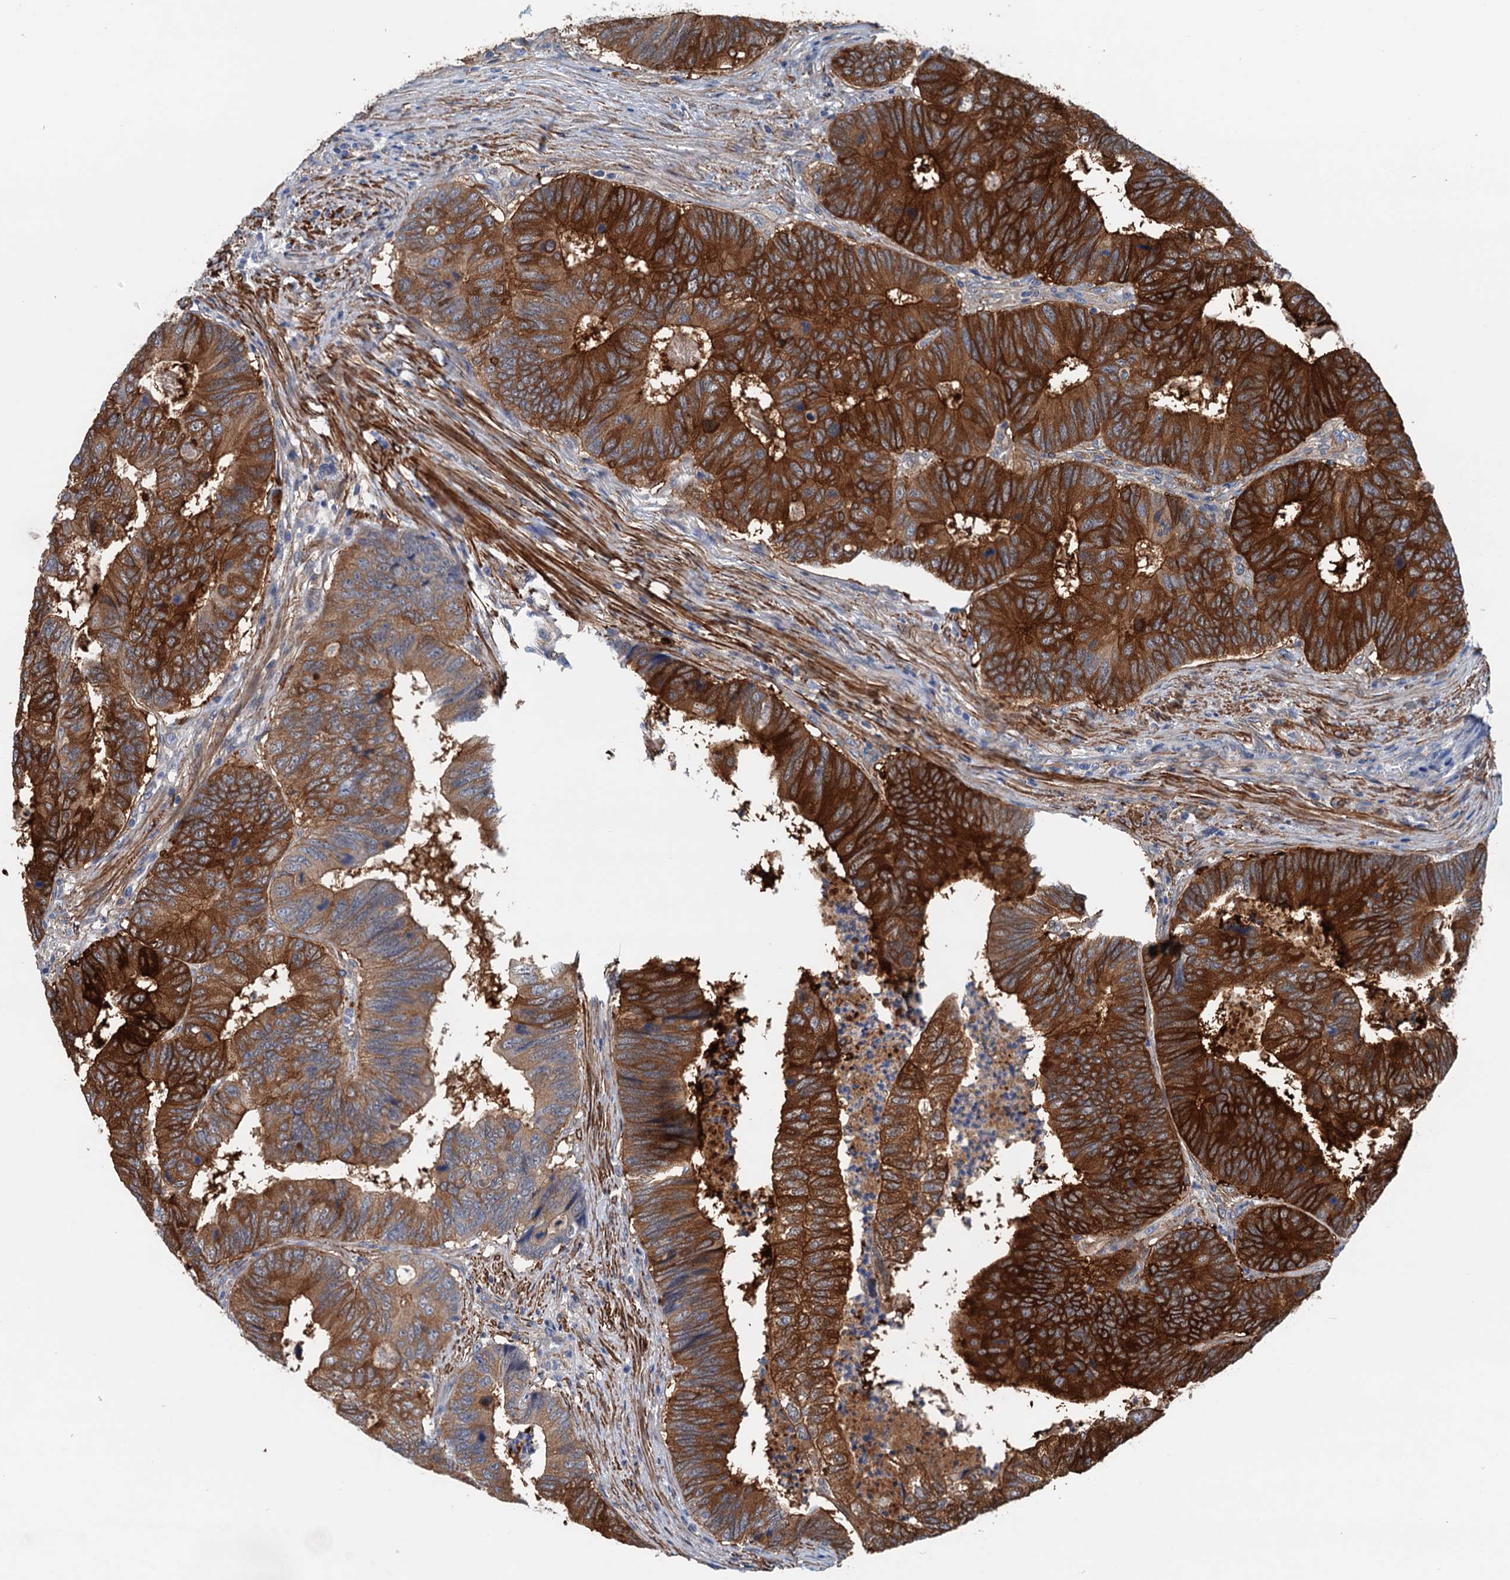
{"staining": {"intensity": "strong", "quantity": ">75%", "location": "cytoplasmic/membranous"}, "tissue": "colorectal cancer", "cell_type": "Tumor cells", "image_type": "cancer", "snomed": [{"axis": "morphology", "description": "Adenocarcinoma, NOS"}, {"axis": "topography", "description": "Colon"}], "caption": "High-magnification brightfield microscopy of colorectal cancer (adenocarcinoma) stained with DAB (3,3'-diaminobenzidine) (brown) and counterstained with hematoxylin (blue). tumor cells exhibit strong cytoplasmic/membranous positivity is seen in about>75% of cells.", "gene": "CSTPP1", "patient": {"sex": "female", "age": 67}}